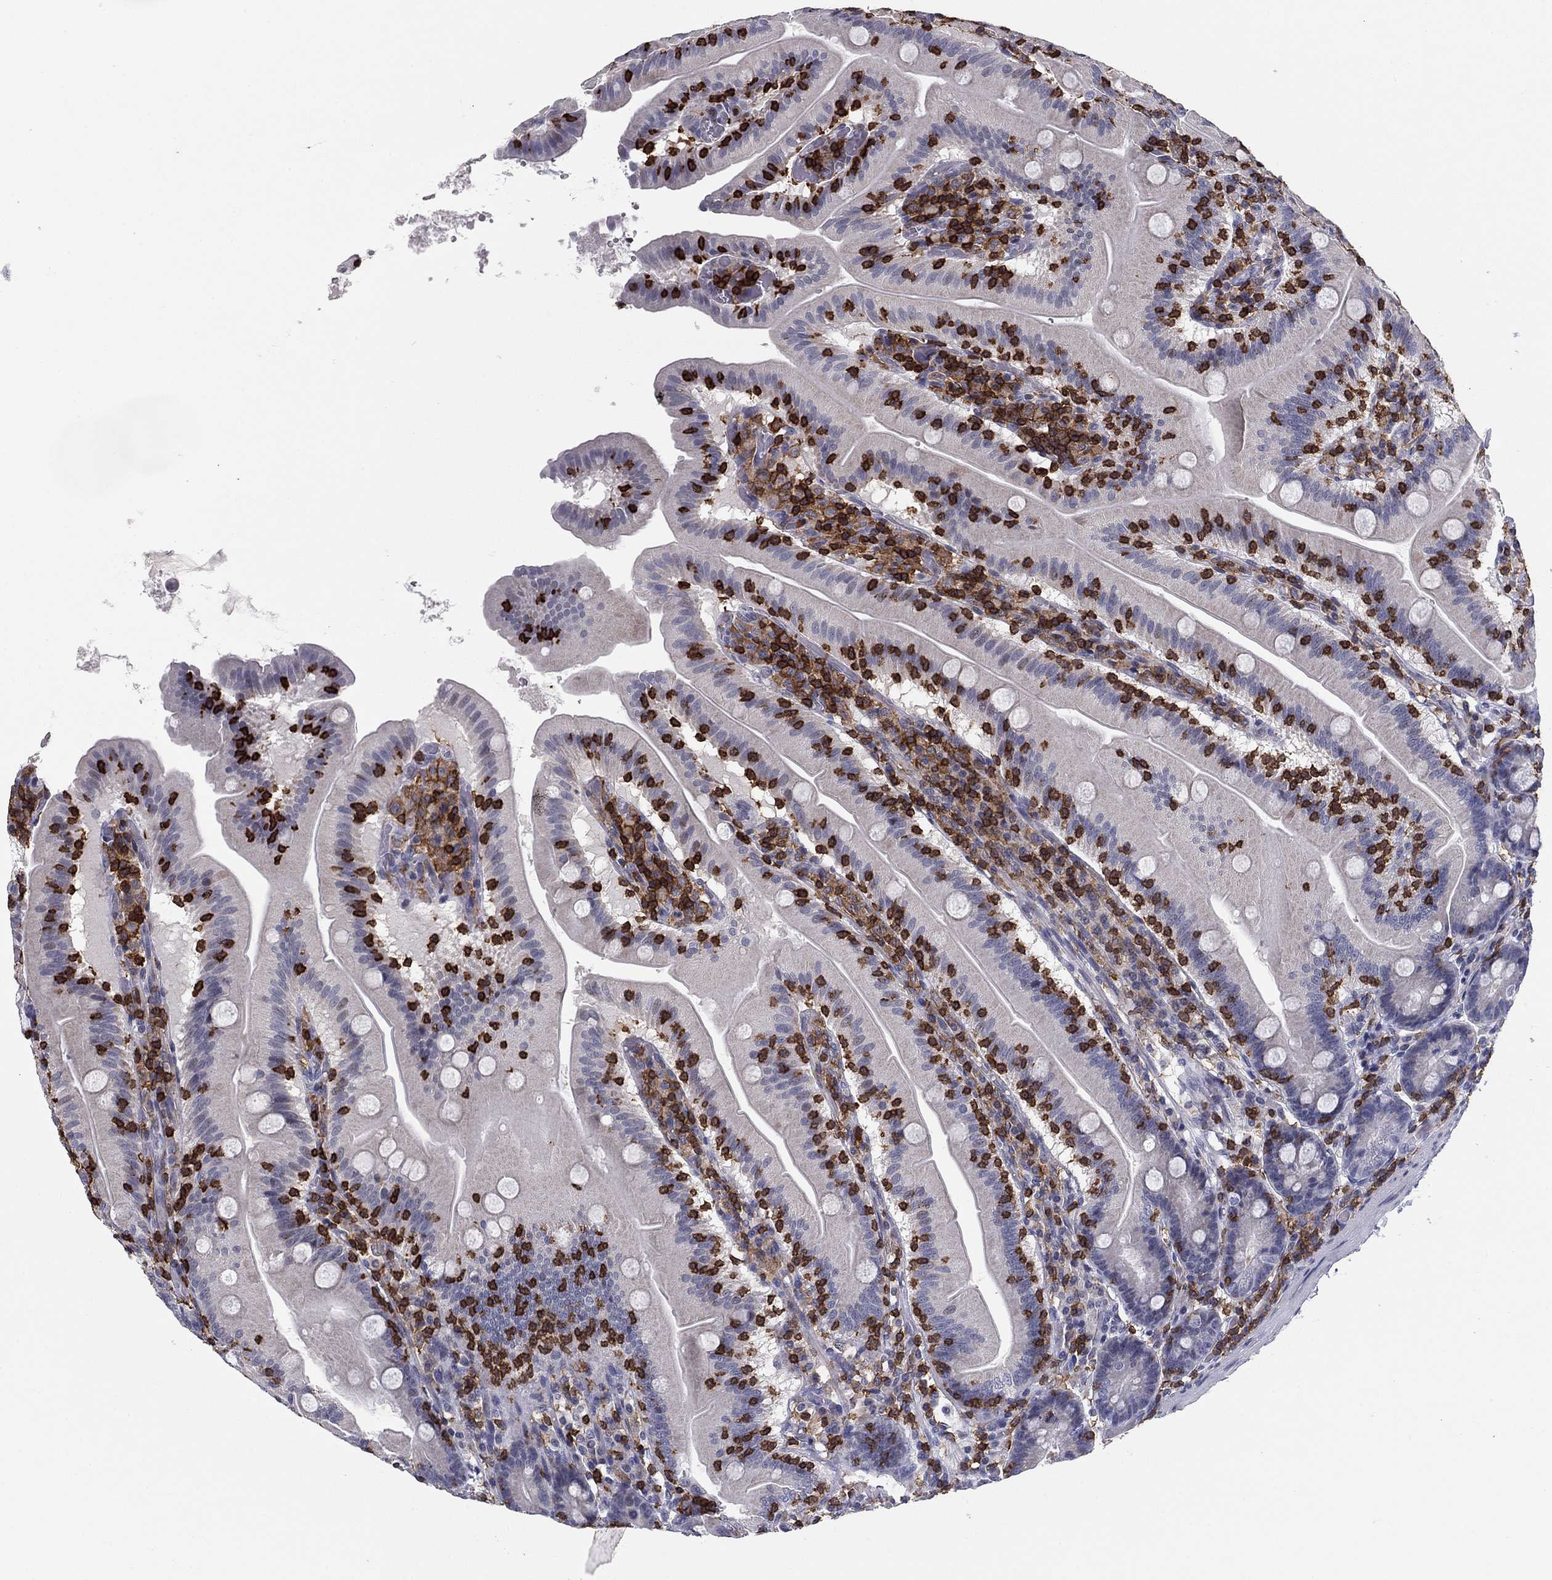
{"staining": {"intensity": "negative", "quantity": "none", "location": "none"}, "tissue": "small intestine", "cell_type": "Glandular cells", "image_type": "normal", "snomed": [{"axis": "morphology", "description": "Normal tissue, NOS"}, {"axis": "topography", "description": "Small intestine"}], "caption": "This is an IHC micrograph of unremarkable small intestine. There is no expression in glandular cells.", "gene": "ARHGAP27", "patient": {"sex": "male", "age": 37}}